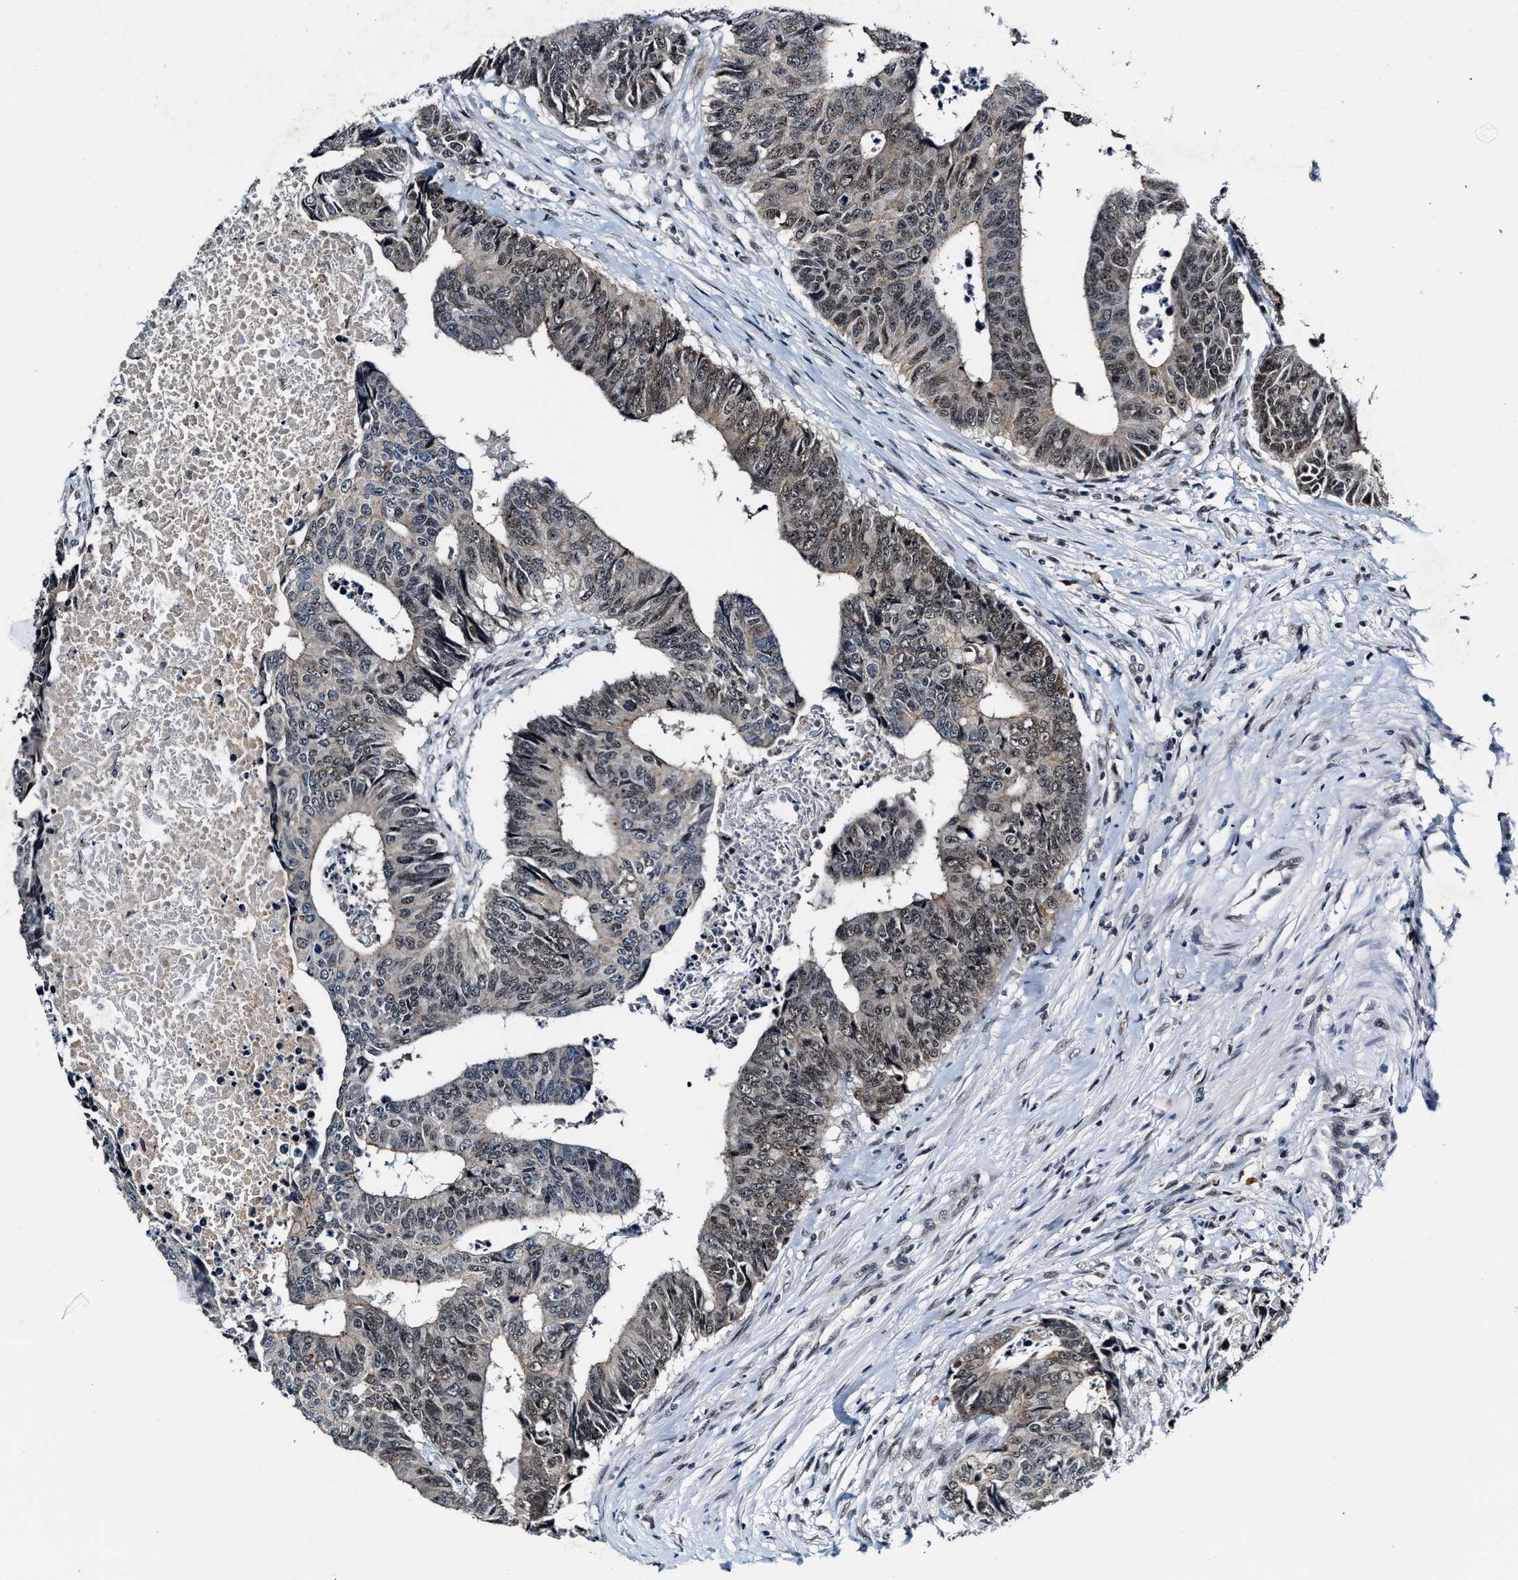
{"staining": {"intensity": "weak", "quantity": "25%-75%", "location": "cytoplasmic/membranous,nuclear"}, "tissue": "colorectal cancer", "cell_type": "Tumor cells", "image_type": "cancer", "snomed": [{"axis": "morphology", "description": "Adenocarcinoma, NOS"}, {"axis": "topography", "description": "Rectum"}], "caption": "Brown immunohistochemical staining in adenocarcinoma (colorectal) exhibits weak cytoplasmic/membranous and nuclear staining in about 25%-75% of tumor cells.", "gene": "INIP", "patient": {"sex": "male", "age": 84}}